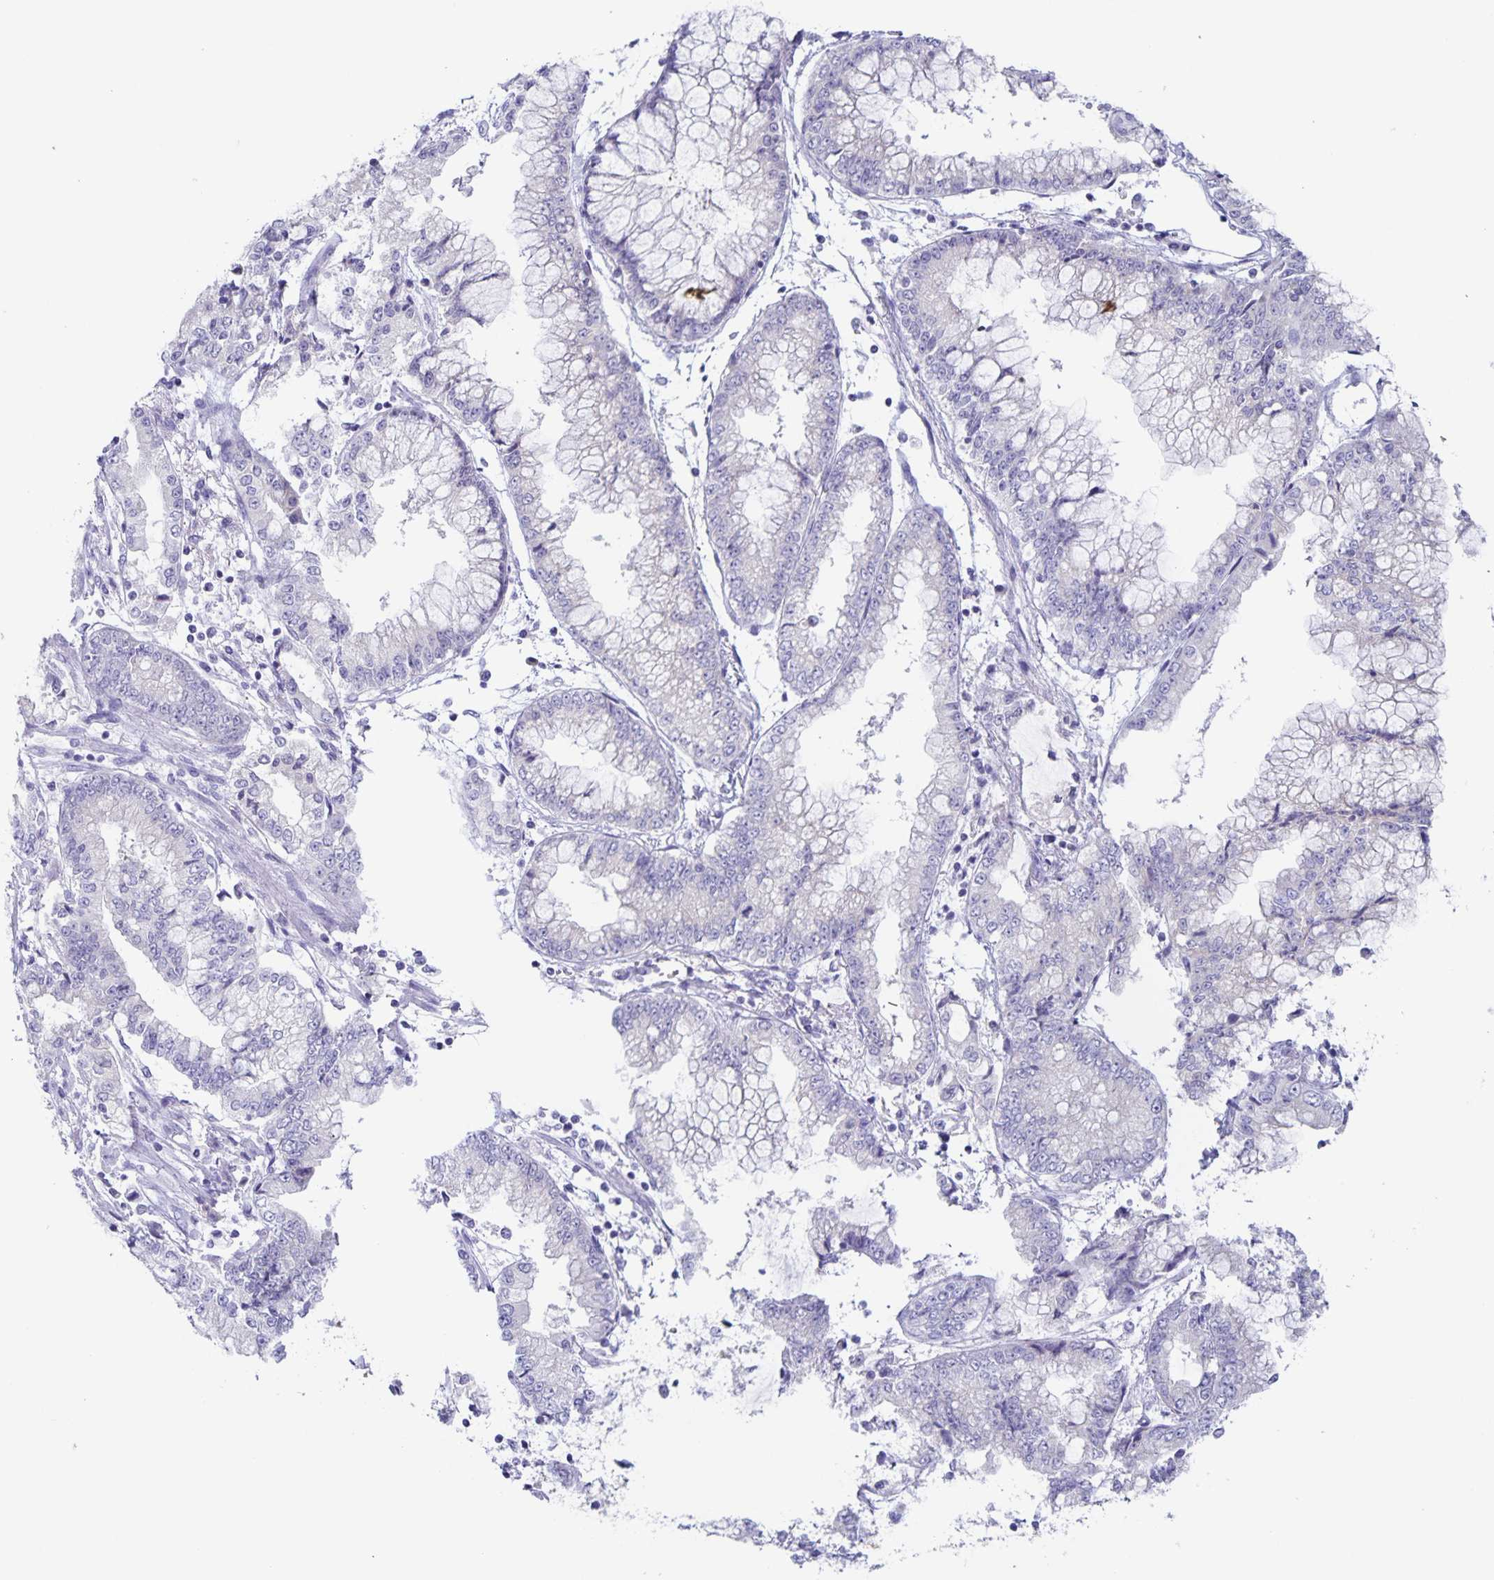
{"staining": {"intensity": "negative", "quantity": "none", "location": "none"}, "tissue": "stomach cancer", "cell_type": "Tumor cells", "image_type": "cancer", "snomed": [{"axis": "morphology", "description": "Adenocarcinoma, NOS"}, {"axis": "topography", "description": "Stomach, upper"}], "caption": "The immunohistochemistry histopathology image has no significant positivity in tumor cells of stomach adenocarcinoma tissue.", "gene": "RPL36A", "patient": {"sex": "female", "age": 74}}